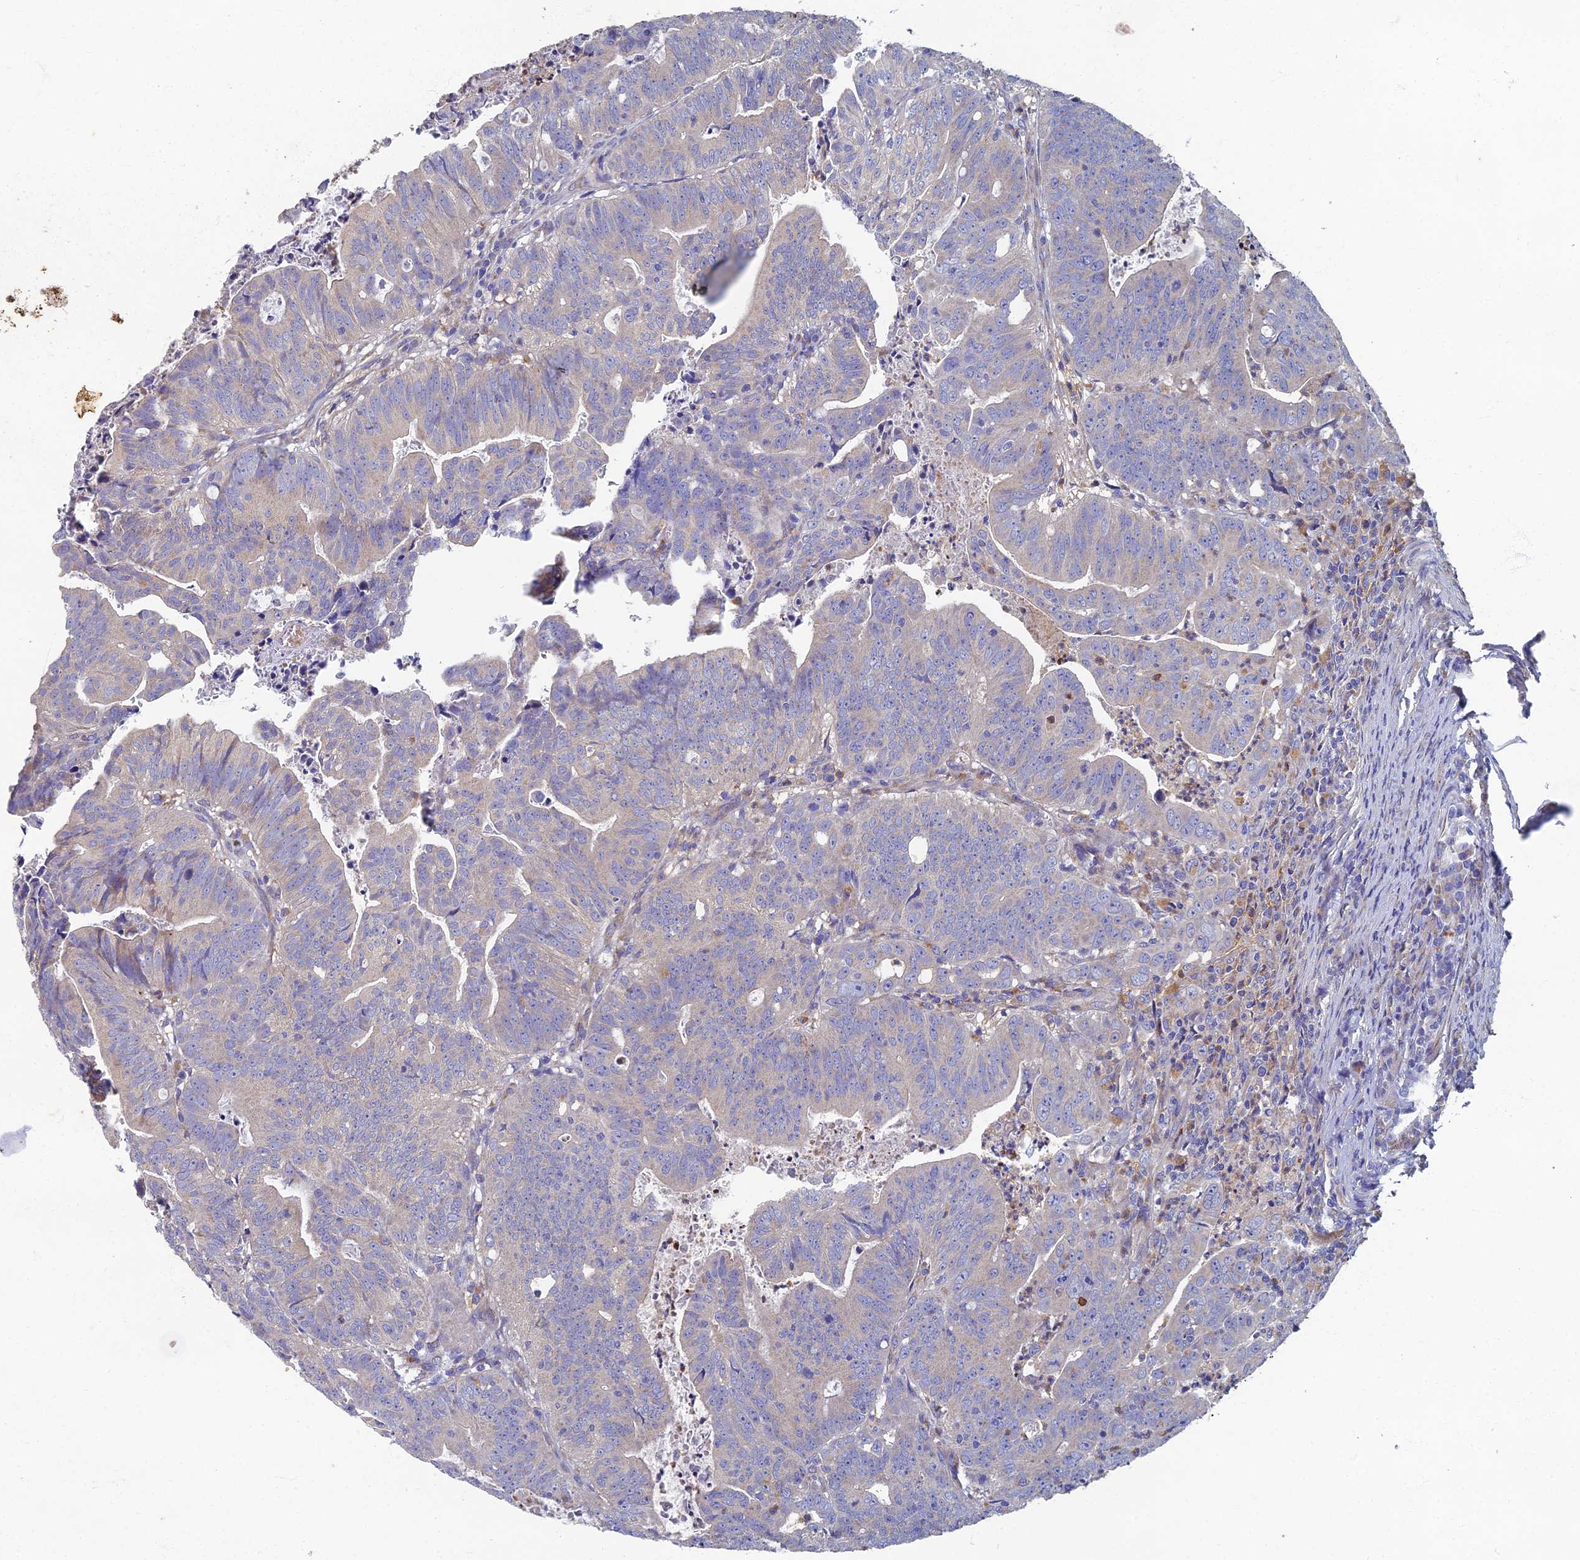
{"staining": {"intensity": "negative", "quantity": "none", "location": "none"}, "tissue": "colorectal cancer", "cell_type": "Tumor cells", "image_type": "cancer", "snomed": [{"axis": "morphology", "description": "Adenocarcinoma, NOS"}, {"axis": "topography", "description": "Rectum"}], "caption": "Immunohistochemistry micrograph of neoplastic tissue: human adenocarcinoma (colorectal) stained with DAB shows no significant protein expression in tumor cells.", "gene": "RNASEK", "patient": {"sex": "male", "age": 69}}